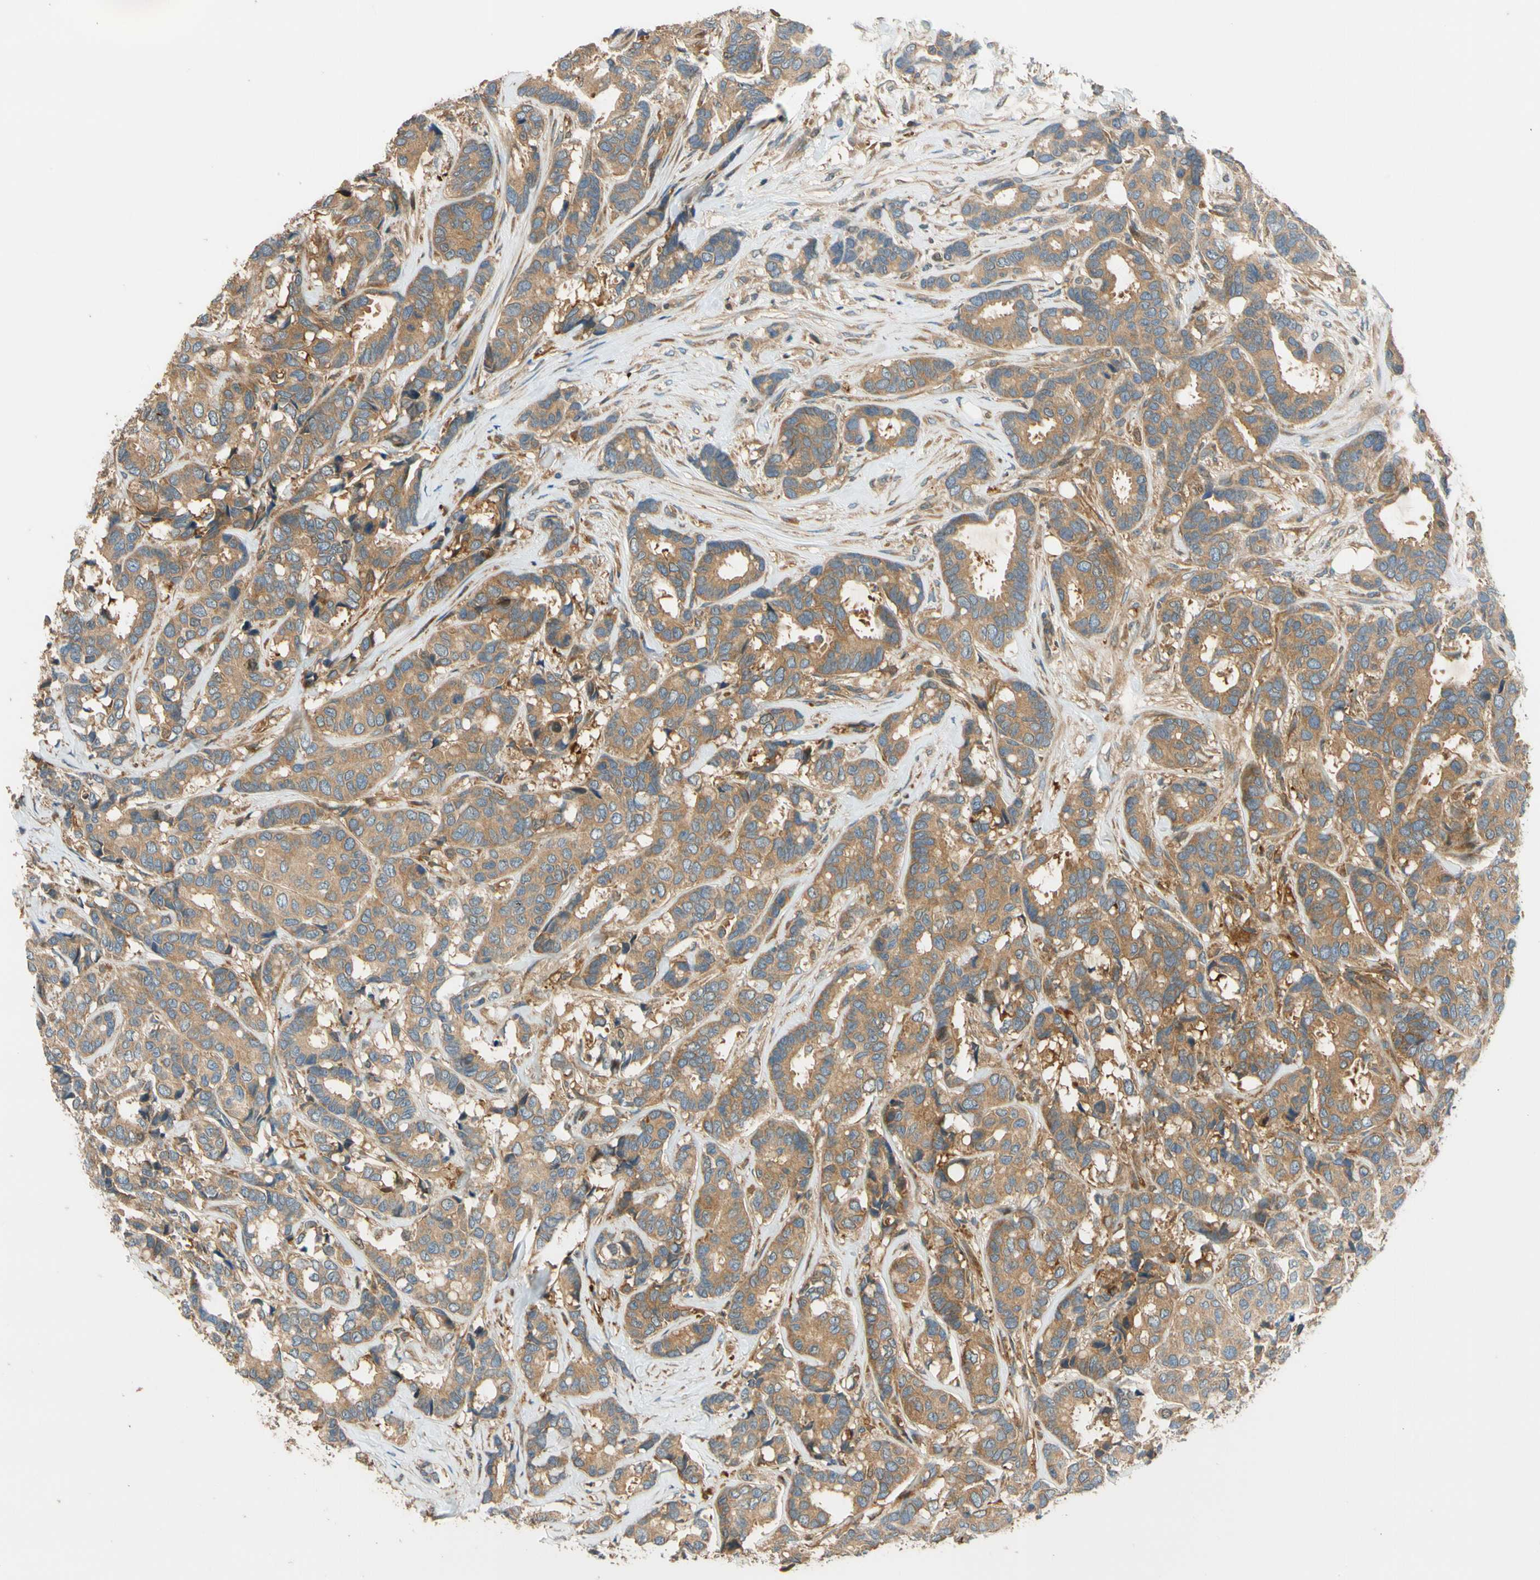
{"staining": {"intensity": "moderate", "quantity": ">75%", "location": "cytoplasmic/membranous"}, "tissue": "breast cancer", "cell_type": "Tumor cells", "image_type": "cancer", "snomed": [{"axis": "morphology", "description": "Duct carcinoma"}, {"axis": "topography", "description": "Breast"}], "caption": "Protein expression analysis of breast cancer displays moderate cytoplasmic/membranous positivity in approximately >75% of tumor cells.", "gene": "PARP14", "patient": {"sex": "female", "age": 87}}